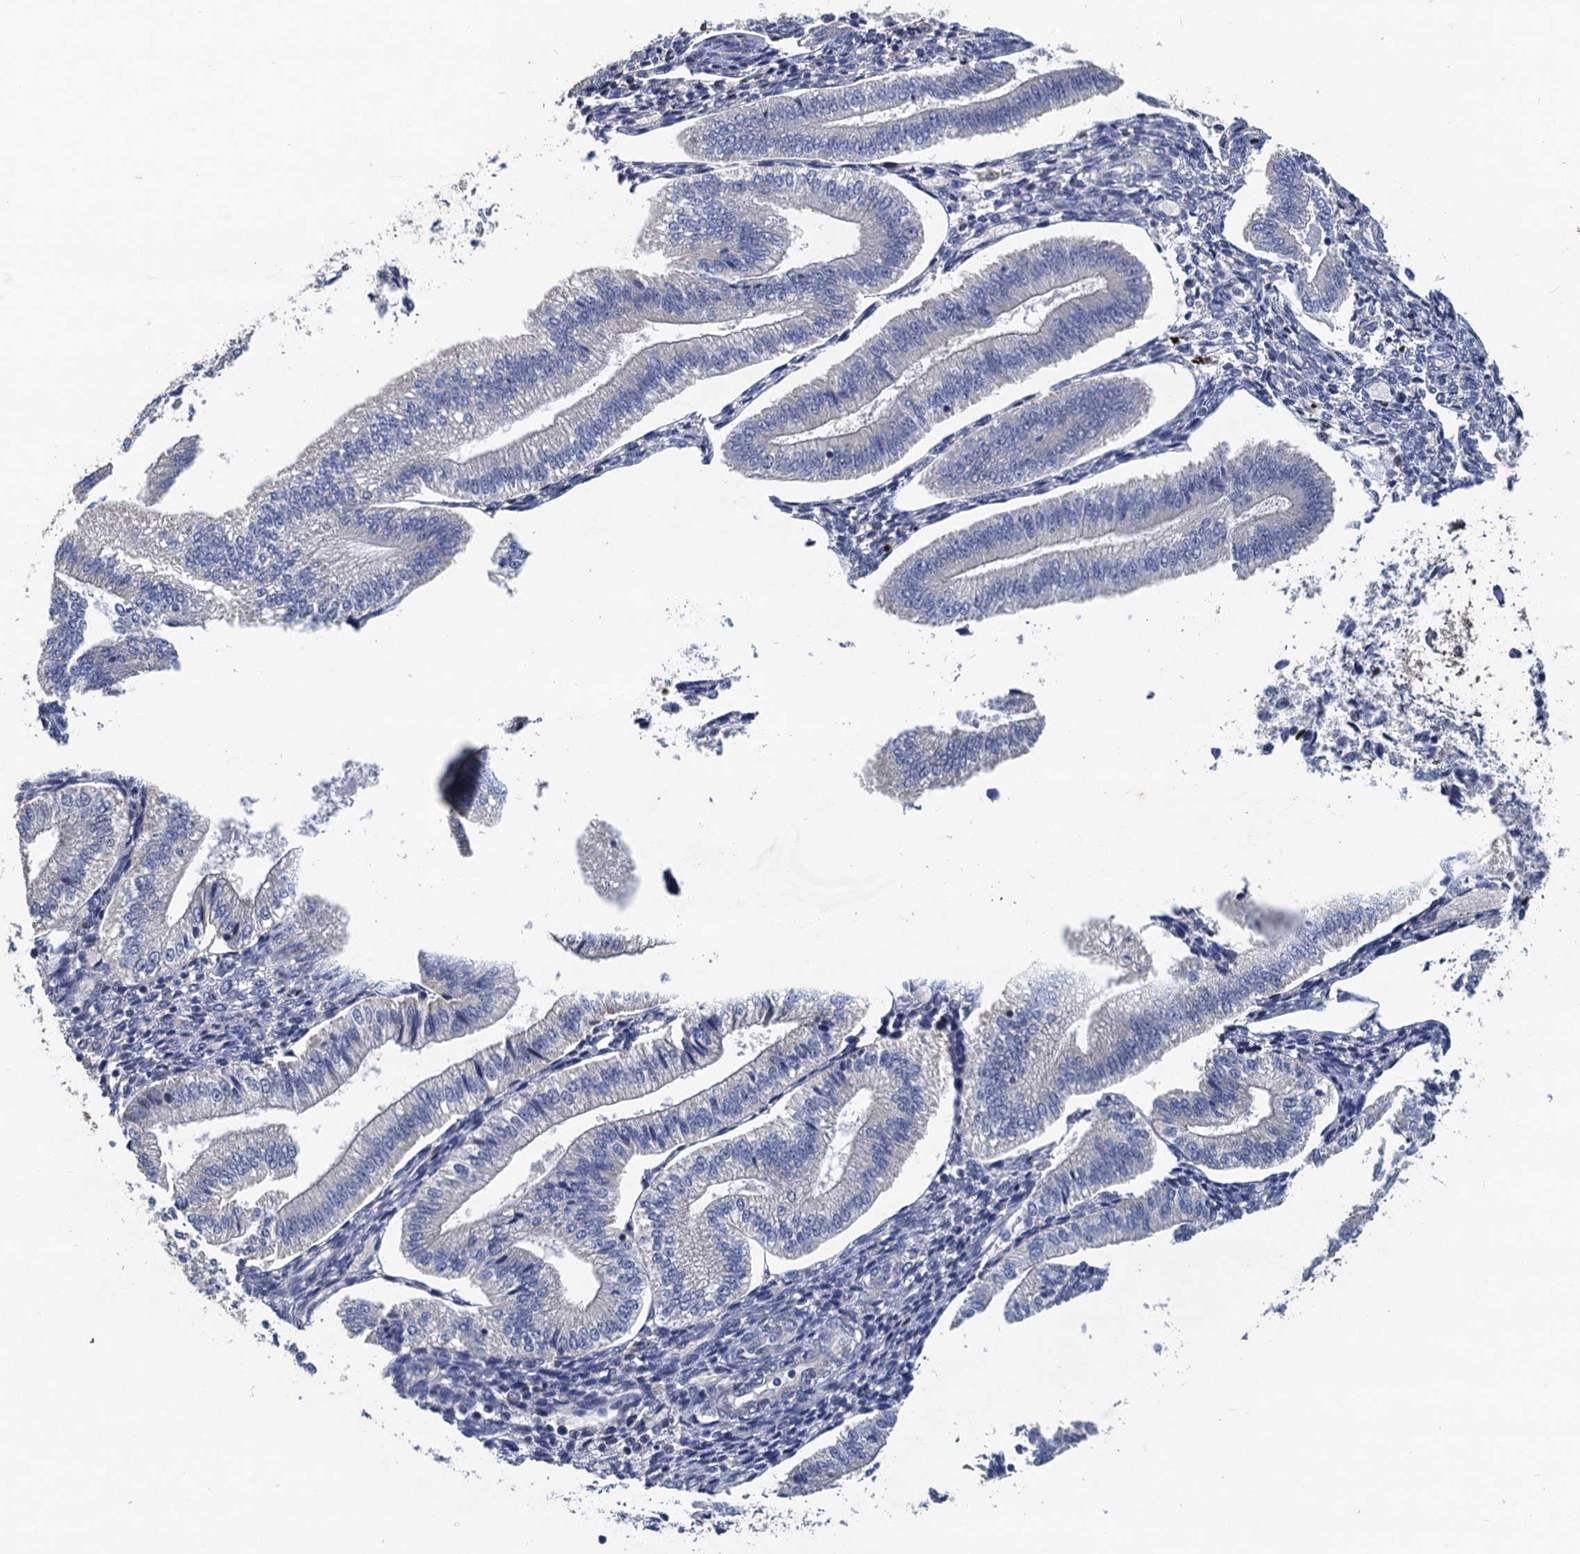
{"staining": {"intensity": "negative", "quantity": "none", "location": "none"}, "tissue": "endometrium", "cell_type": "Cells in endometrial stroma", "image_type": "normal", "snomed": [{"axis": "morphology", "description": "Normal tissue, NOS"}, {"axis": "topography", "description": "Endometrium"}], "caption": "Endometrium was stained to show a protein in brown. There is no significant positivity in cells in endometrial stroma.", "gene": "TRAF7", "patient": {"sex": "female", "age": 34}}